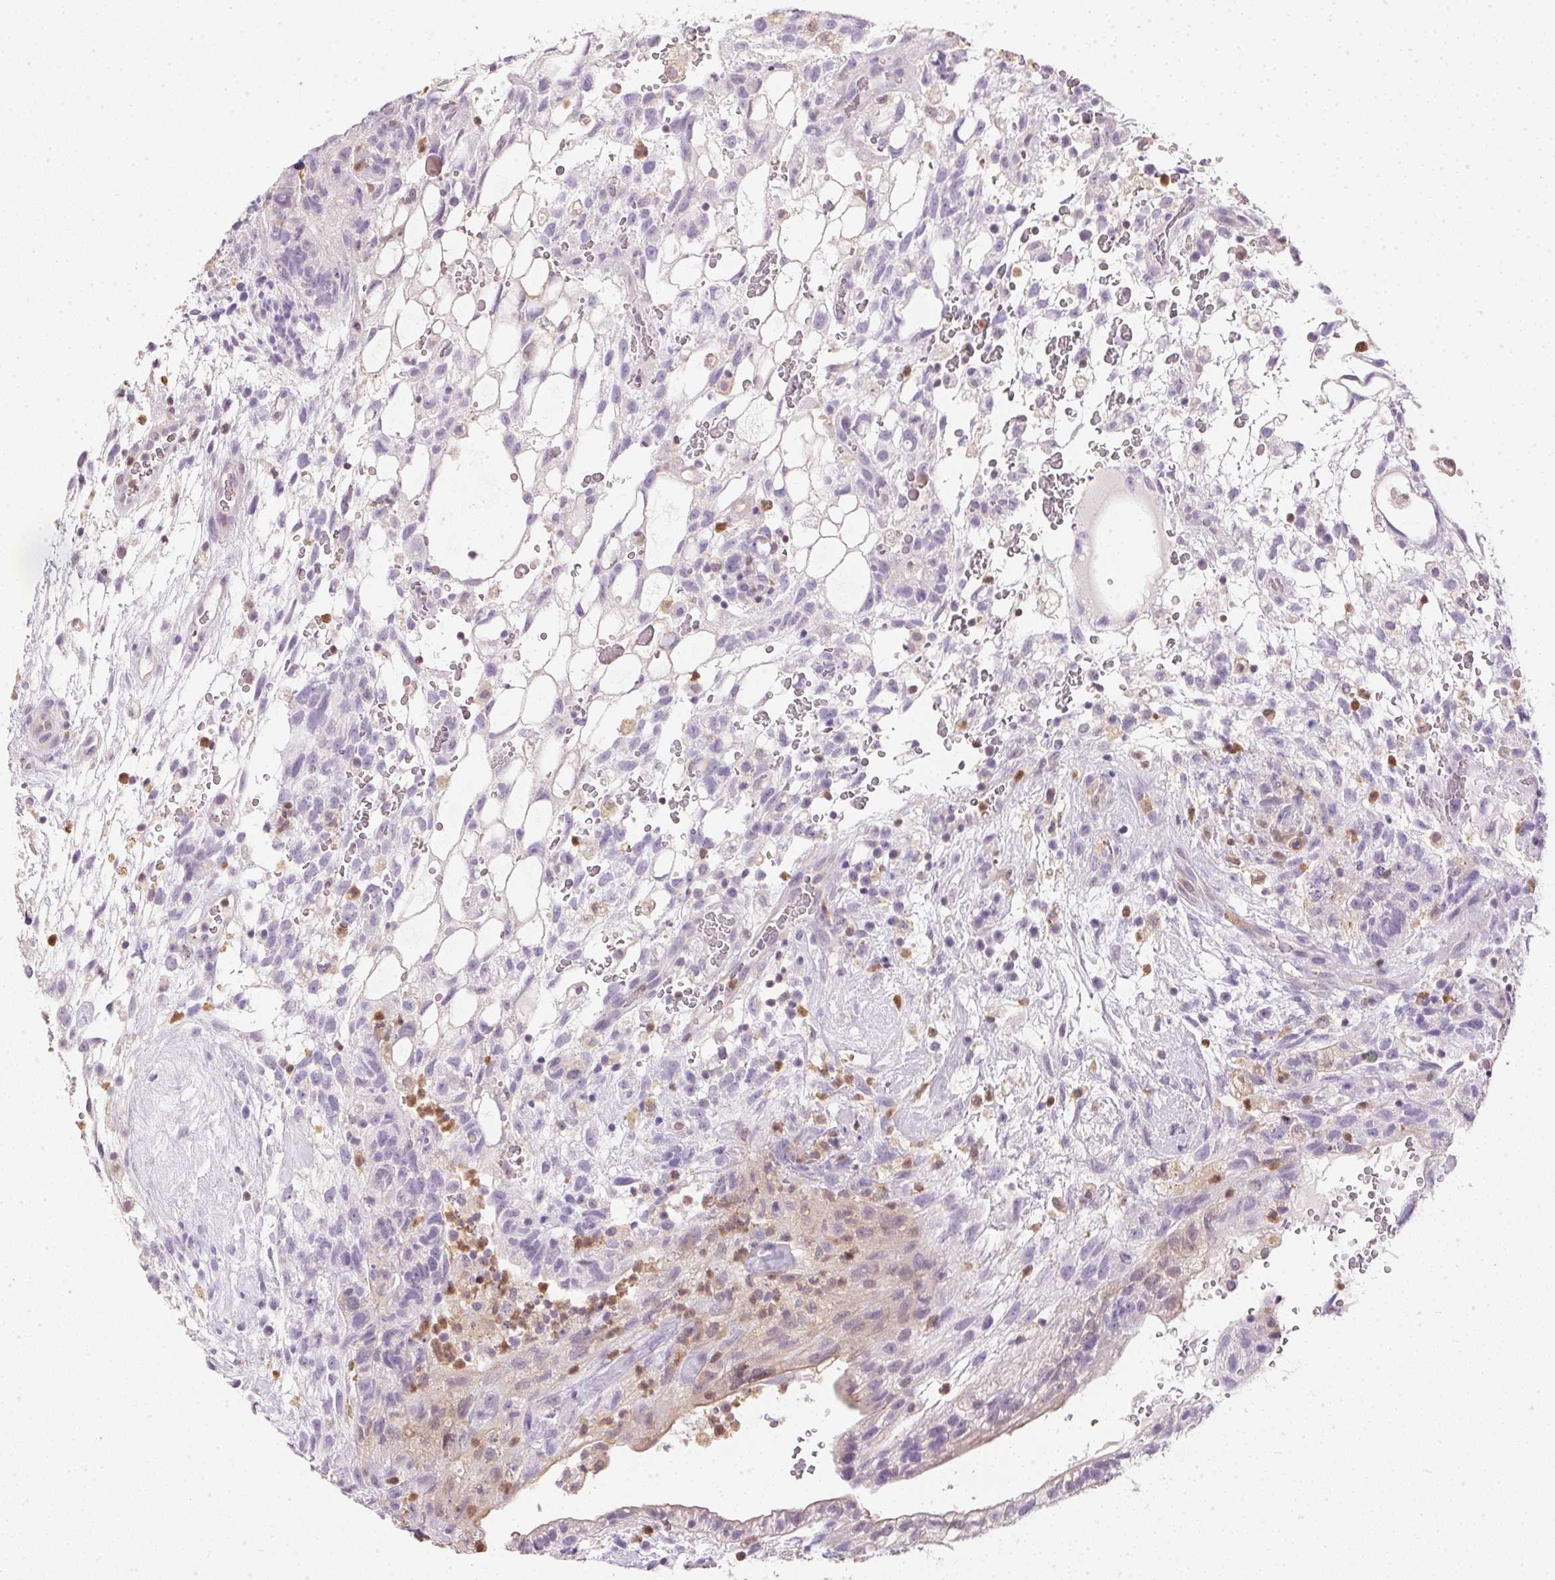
{"staining": {"intensity": "negative", "quantity": "none", "location": "none"}, "tissue": "testis cancer", "cell_type": "Tumor cells", "image_type": "cancer", "snomed": [{"axis": "morphology", "description": "Normal tissue, NOS"}, {"axis": "morphology", "description": "Carcinoma, Embryonal, NOS"}, {"axis": "topography", "description": "Testis"}], "caption": "Immunohistochemistry of testis cancer reveals no positivity in tumor cells. (DAB (3,3'-diaminobenzidine) immunohistochemistry (IHC) with hematoxylin counter stain).", "gene": "S100A3", "patient": {"sex": "male", "age": 32}}